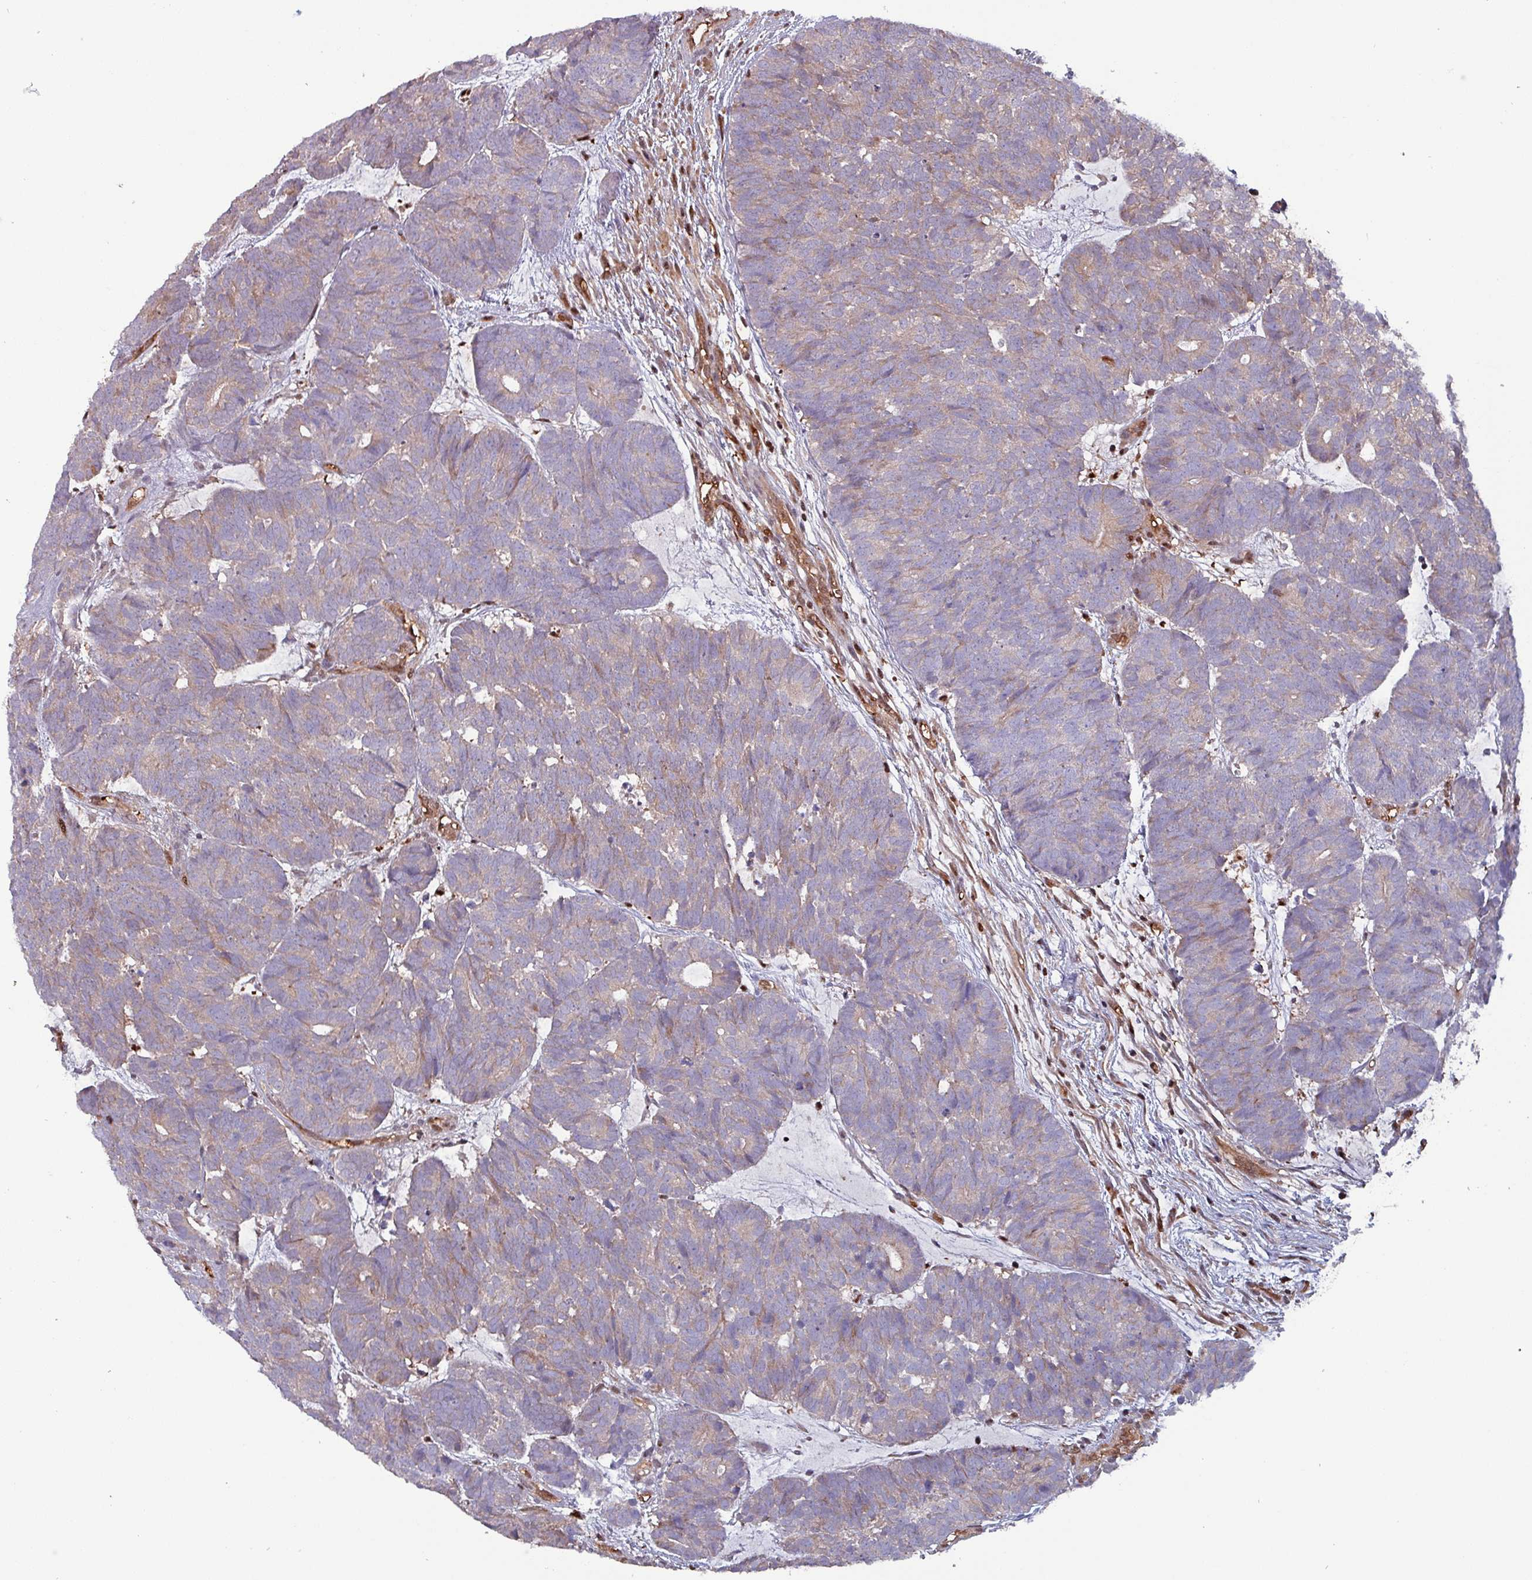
{"staining": {"intensity": "weak", "quantity": "25%-75%", "location": "cytoplasmic/membranous"}, "tissue": "head and neck cancer", "cell_type": "Tumor cells", "image_type": "cancer", "snomed": [{"axis": "morphology", "description": "Adenocarcinoma, NOS"}, {"axis": "topography", "description": "Head-Neck"}], "caption": "A micrograph showing weak cytoplasmic/membranous positivity in about 25%-75% of tumor cells in head and neck cancer, as visualized by brown immunohistochemical staining.", "gene": "PSMB8", "patient": {"sex": "female", "age": 81}}